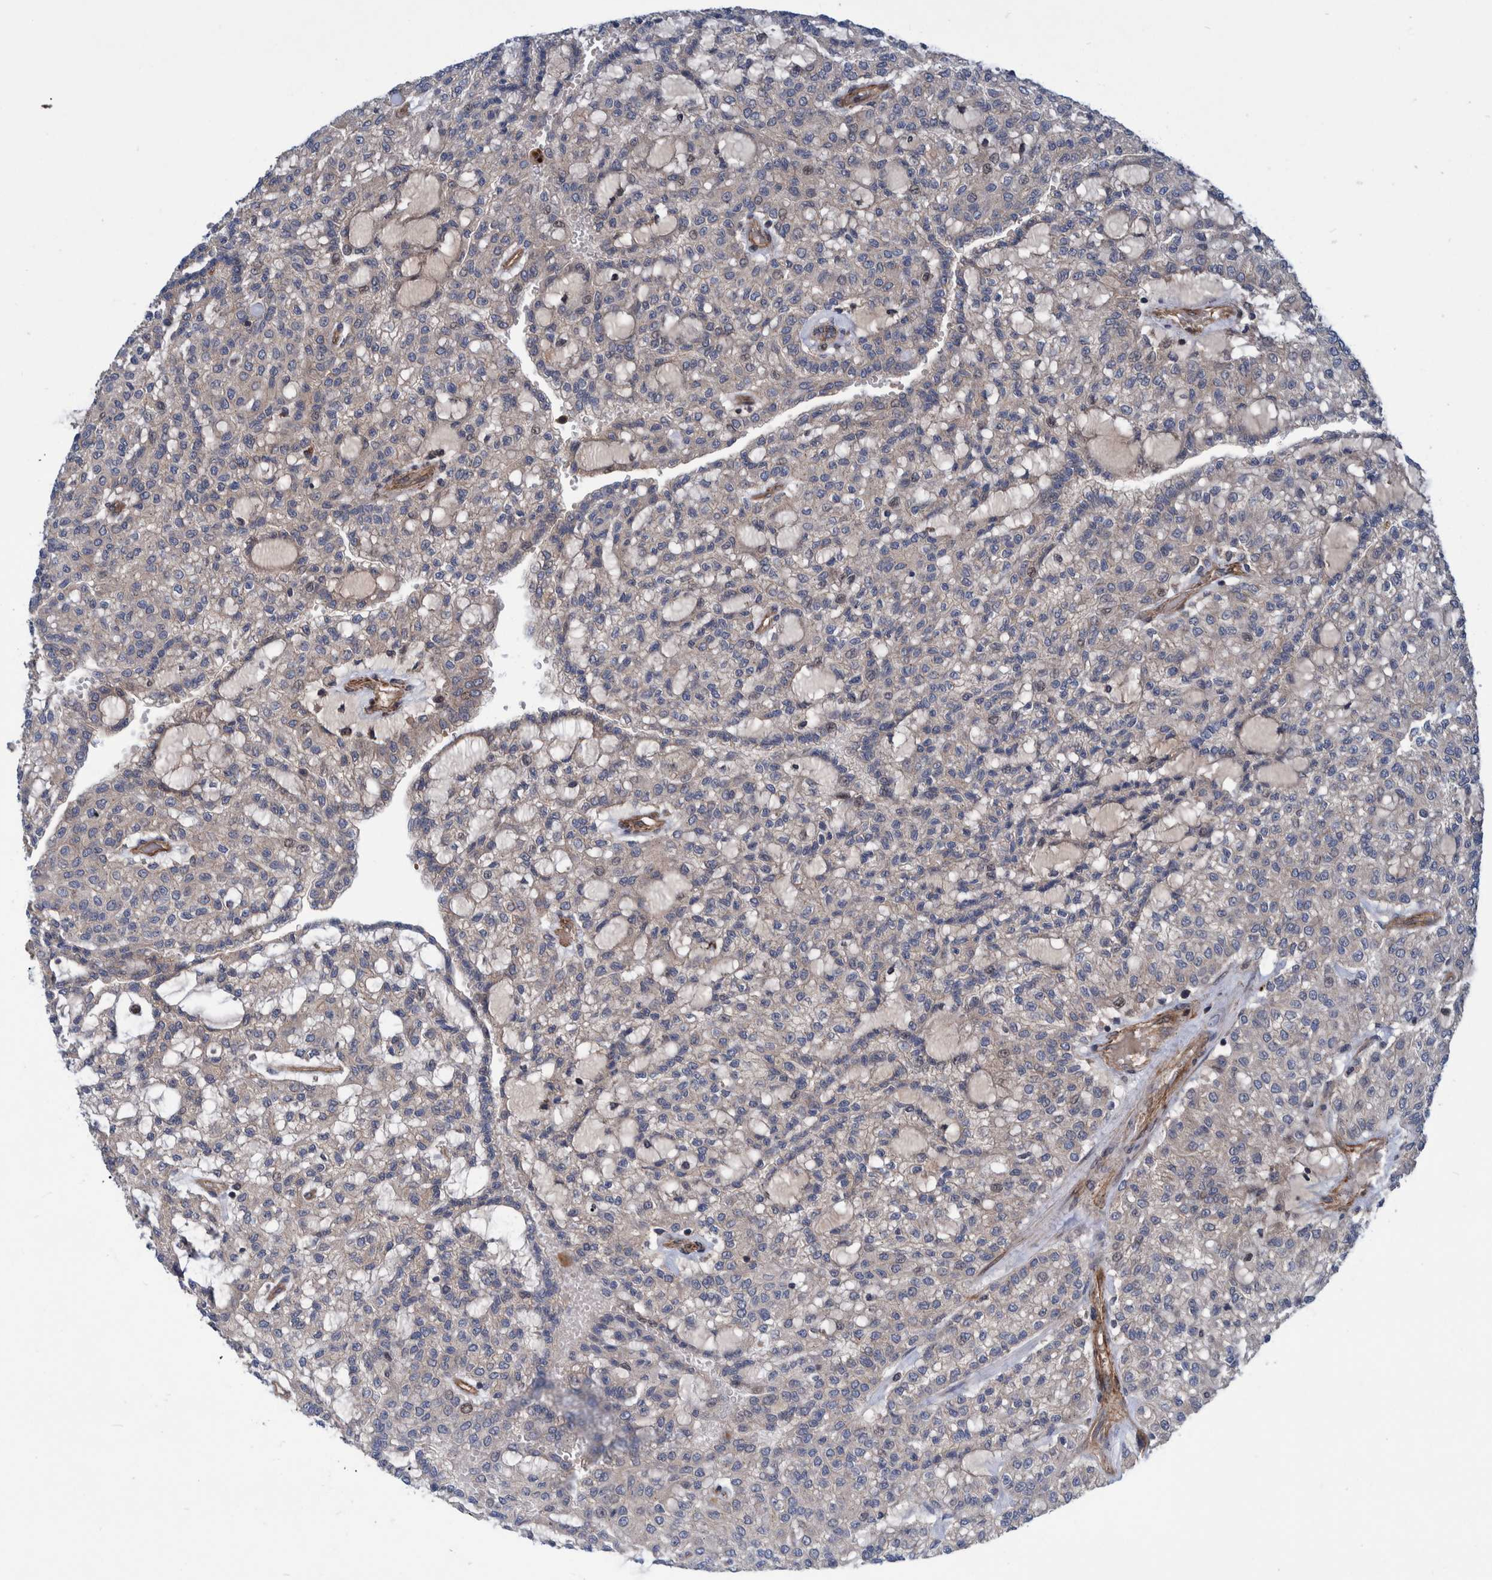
{"staining": {"intensity": "weak", "quantity": ">75%", "location": "cytoplasmic/membranous"}, "tissue": "renal cancer", "cell_type": "Tumor cells", "image_type": "cancer", "snomed": [{"axis": "morphology", "description": "Adenocarcinoma, NOS"}, {"axis": "topography", "description": "Kidney"}], "caption": "This histopathology image exhibits immunohistochemistry (IHC) staining of human renal adenocarcinoma, with low weak cytoplasmic/membranous positivity in about >75% of tumor cells.", "gene": "GRPEL2", "patient": {"sex": "male", "age": 63}}